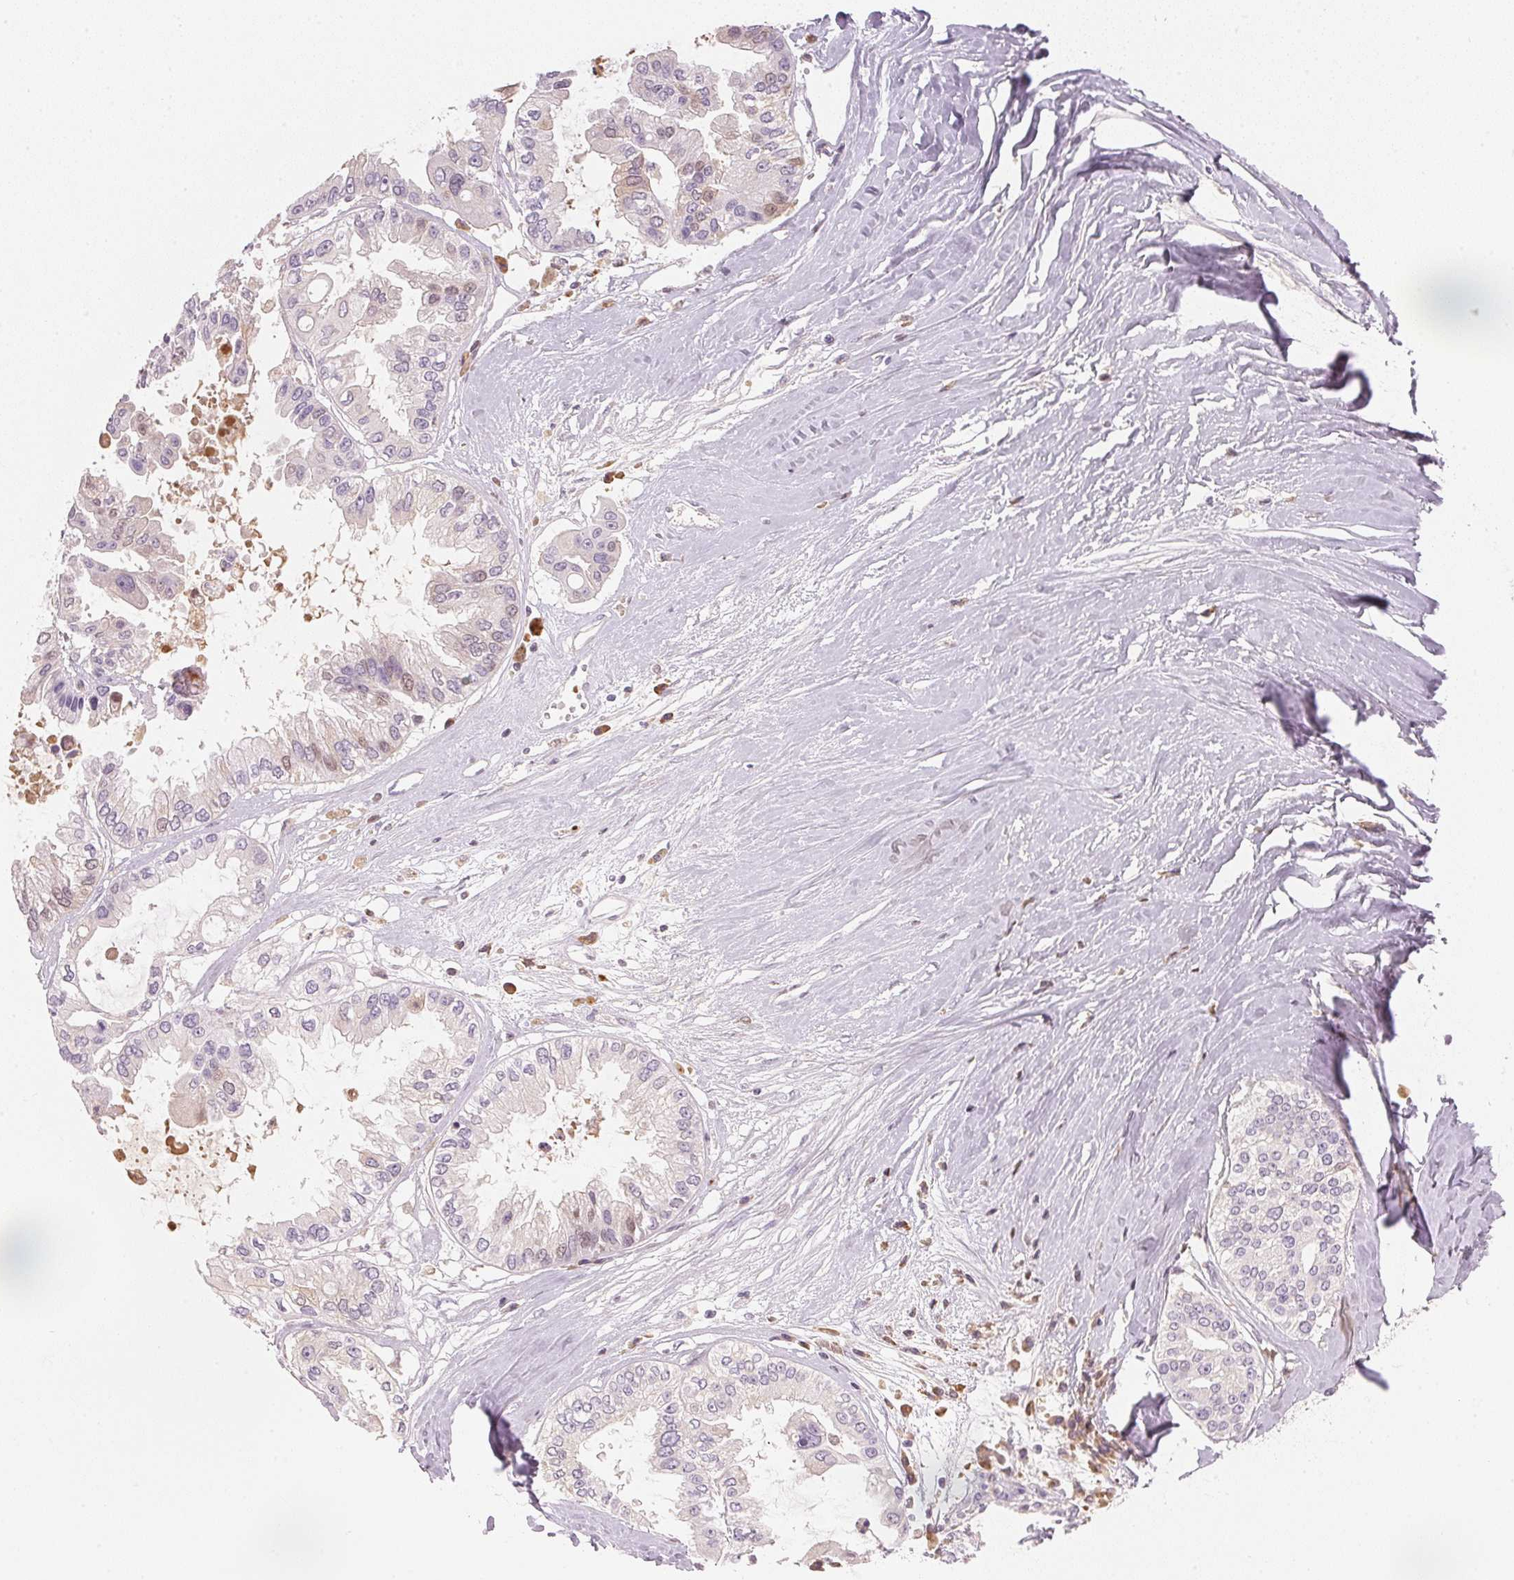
{"staining": {"intensity": "negative", "quantity": "none", "location": "none"}, "tissue": "ovarian cancer", "cell_type": "Tumor cells", "image_type": "cancer", "snomed": [{"axis": "morphology", "description": "Cystadenocarcinoma, serous, NOS"}, {"axis": "topography", "description": "Ovary"}], "caption": "Tumor cells are negative for protein expression in human ovarian cancer (serous cystadenocarcinoma). (Stains: DAB IHC with hematoxylin counter stain, Microscopy: brightfield microscopy at high magnification).", "gene": "RMDN2", "patient": {"sex": "female", "age": 56}}